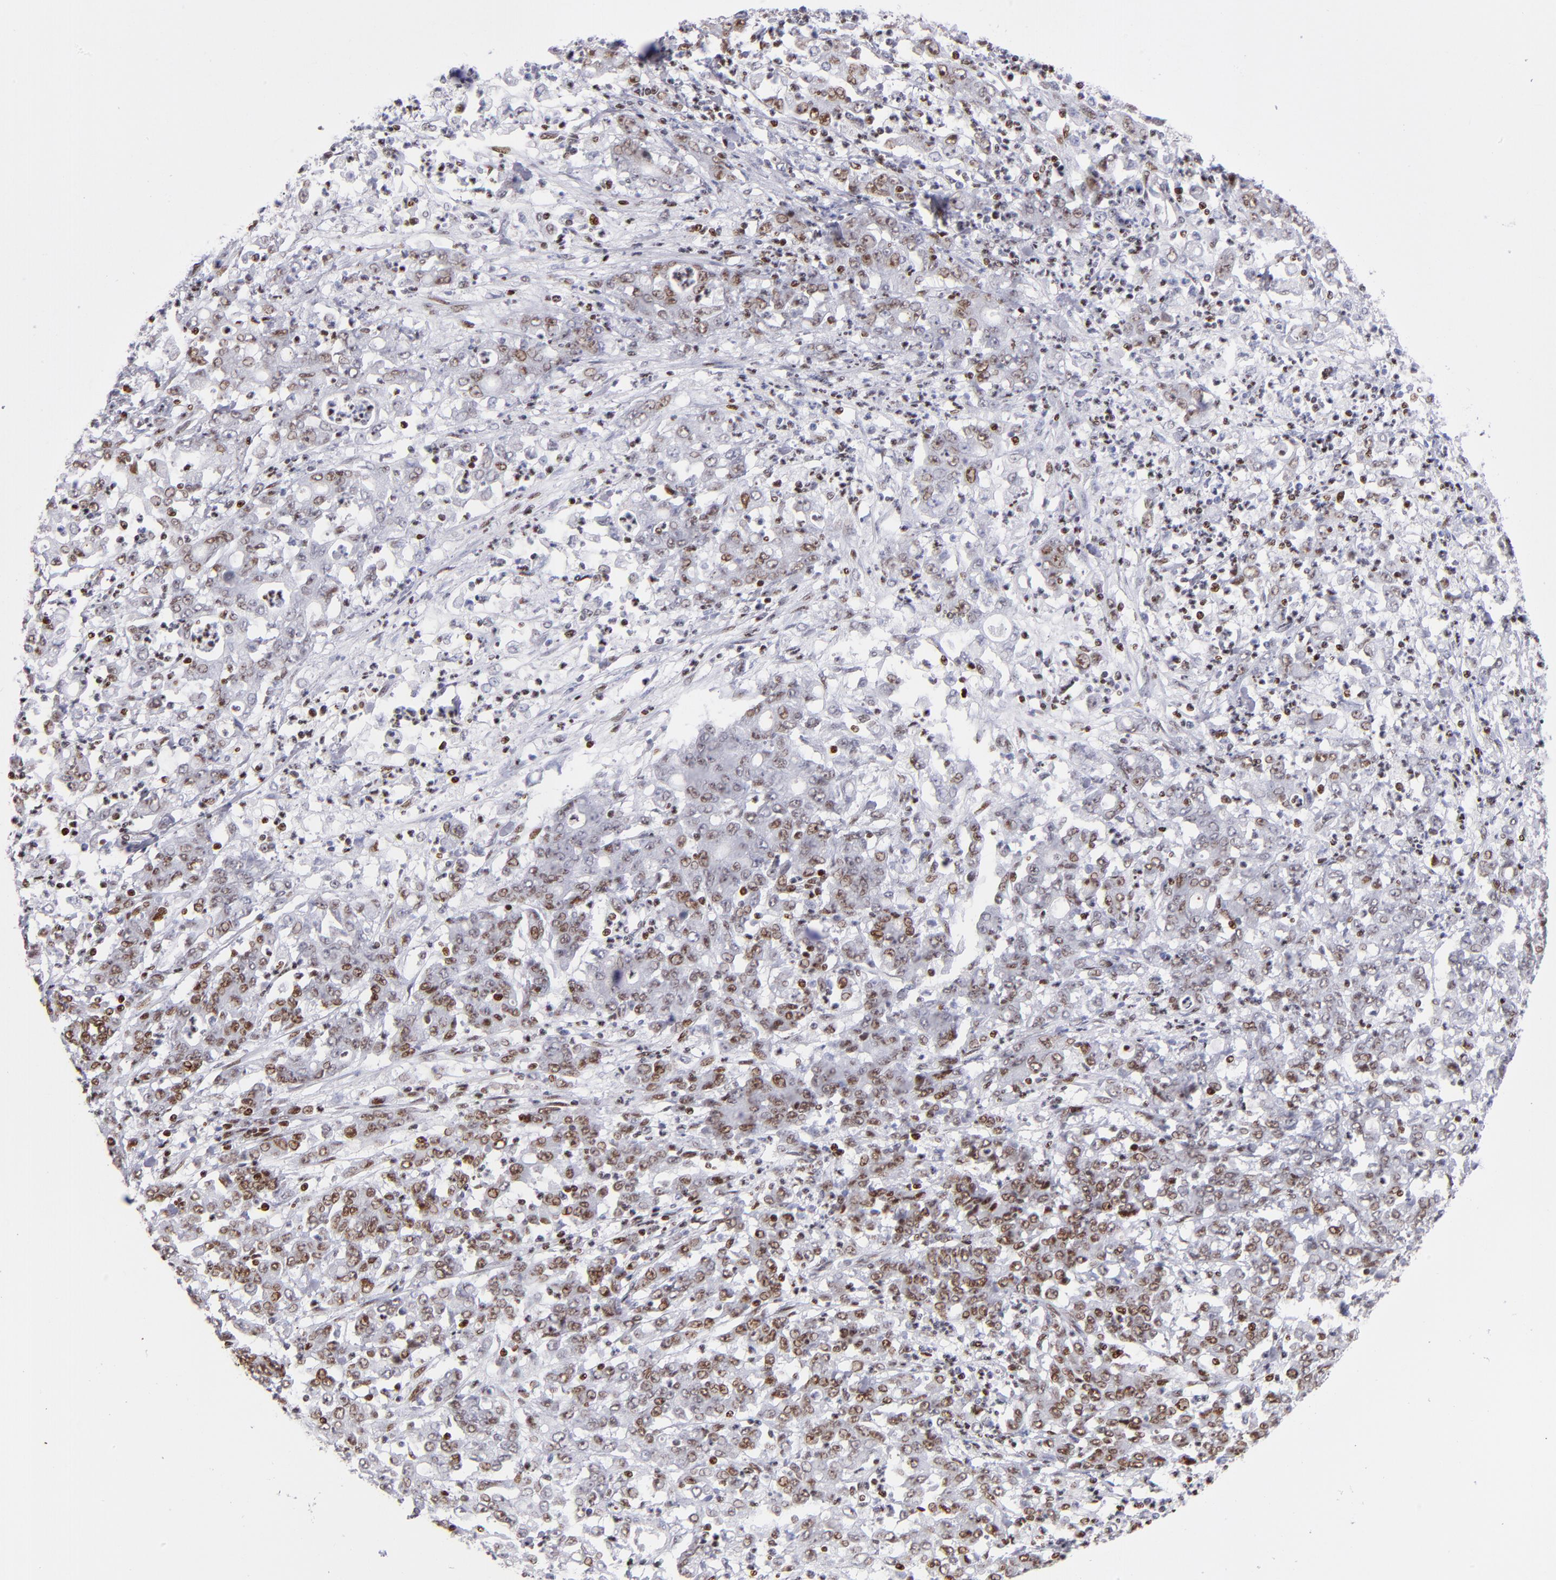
{"staining": {"intensity": "moderate", "quantity": "25%-75%", "location": "nuclear"}, "tissue": "stomach cancer", "cell_type": "Tumor cells", "image_type": "cancer", "snomed": [{"axis": "morphology", "description": "Adenocarcinoma, NOS"}, {"axis": "topography", "description": "Stomach, lower"}], "caption": "The histopathology image reveals immunohistochemical staining of stomach cancer (adenocarcinoma). There is moderate nuclear expression is seen in about 25%-75% of tumor cells.", "gene": "POLA1", "patient": {"sex": "female", "age": 71}}